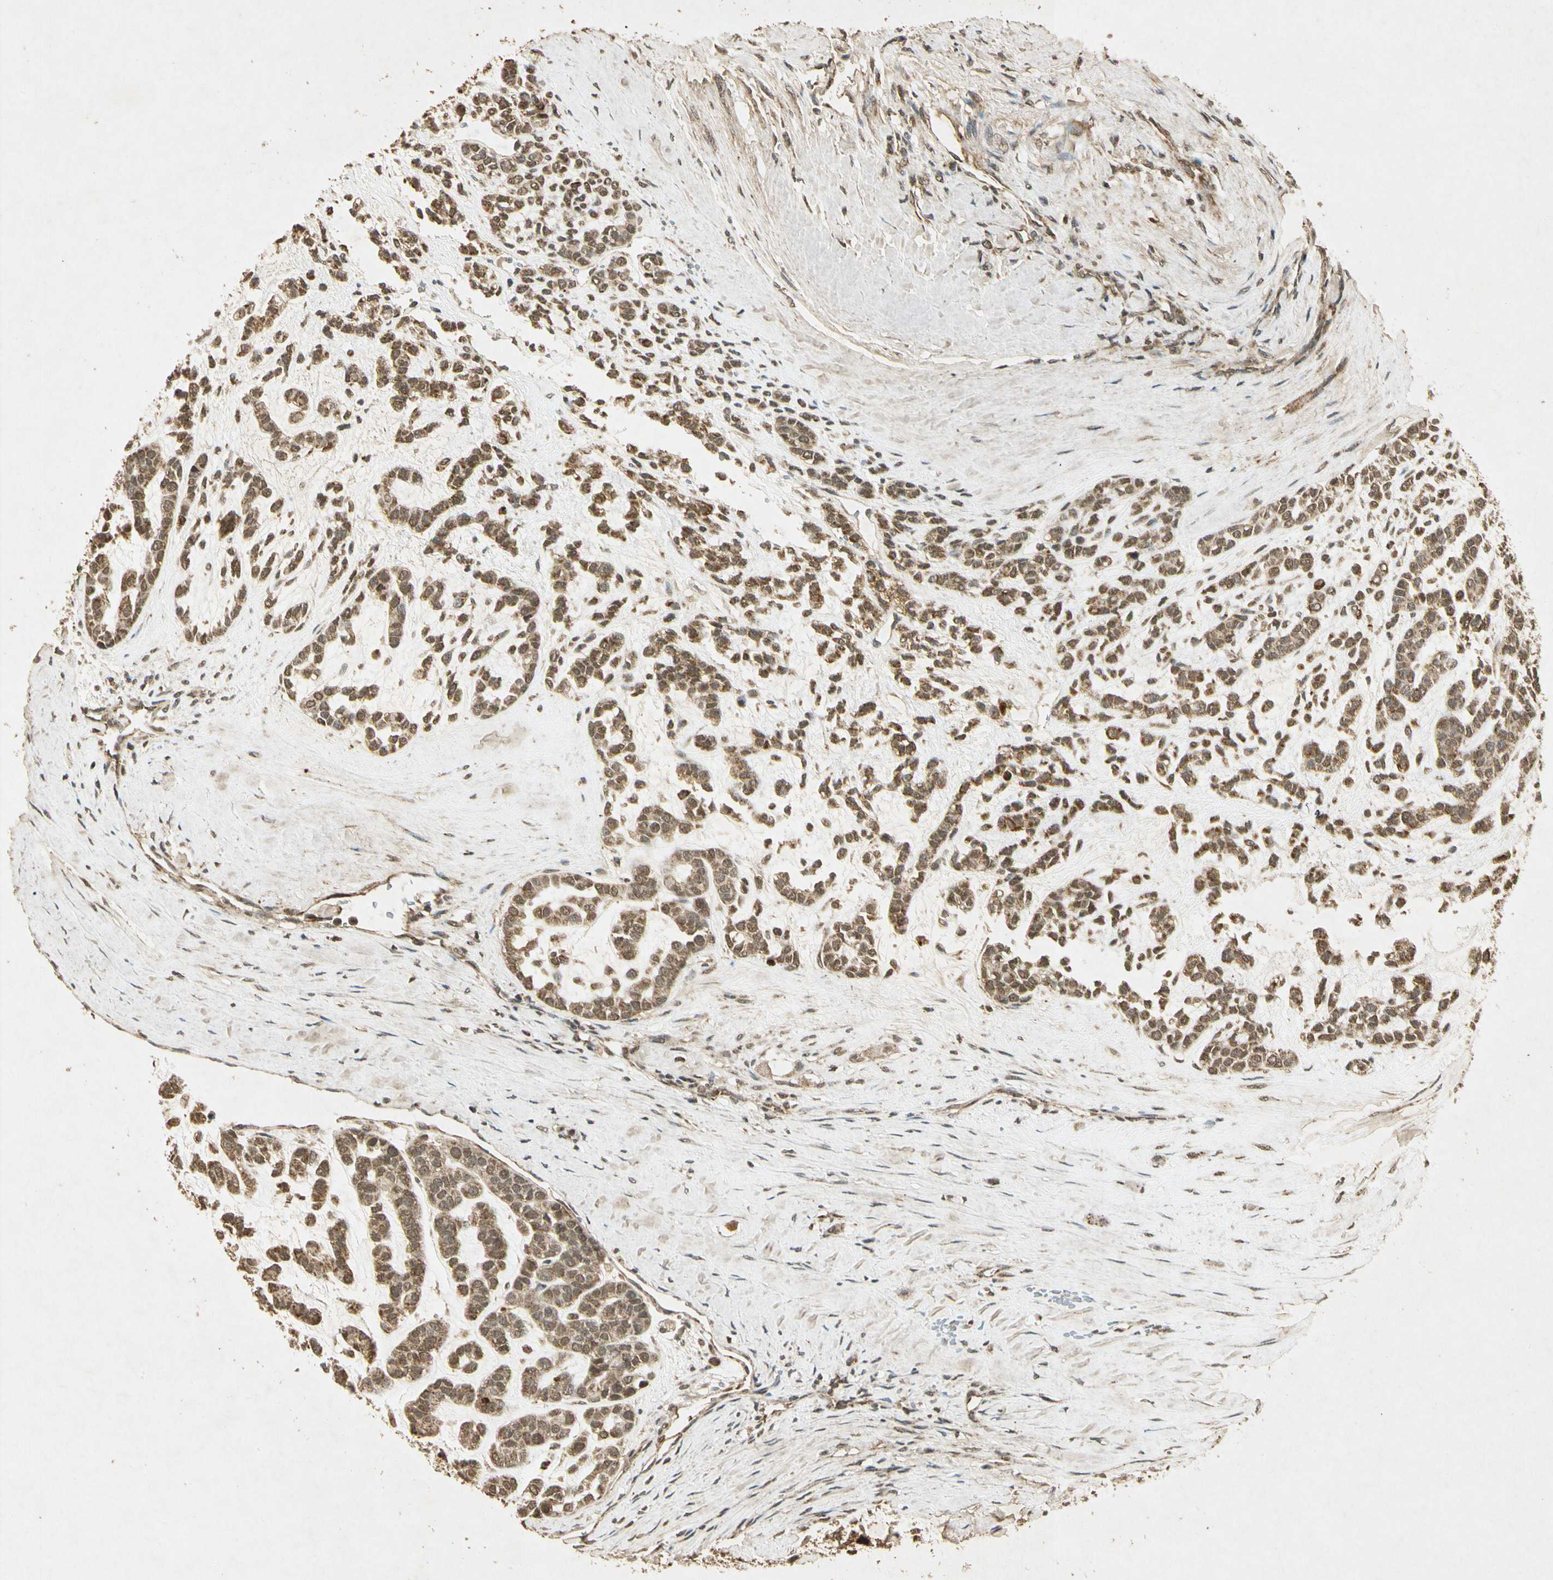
{"staining": {"intensity": "moderate", "quantity": ">75%", "location": "cytoplasmic/membranous"}, "tissue": "head and neck cancer", "cell_type": "Tumor cells", "image_type": "cancer", "snomed": [{"axis": "morphology", "description": "Adenocarcinoma, NOS"}, {"axis": "morphology", "description": "Adenoma, NOS"}, {"axis": "topography", "description": "Head-Neck"}], "caption": "An image showing moderate cytoplasmic/membranous staining in about >75% of tumor cells in head and neck adenoma, as visualized by brown immunohistochemical staining.", "gene": "PRDX3", "patient": {"sex": "female", "age": 55}}